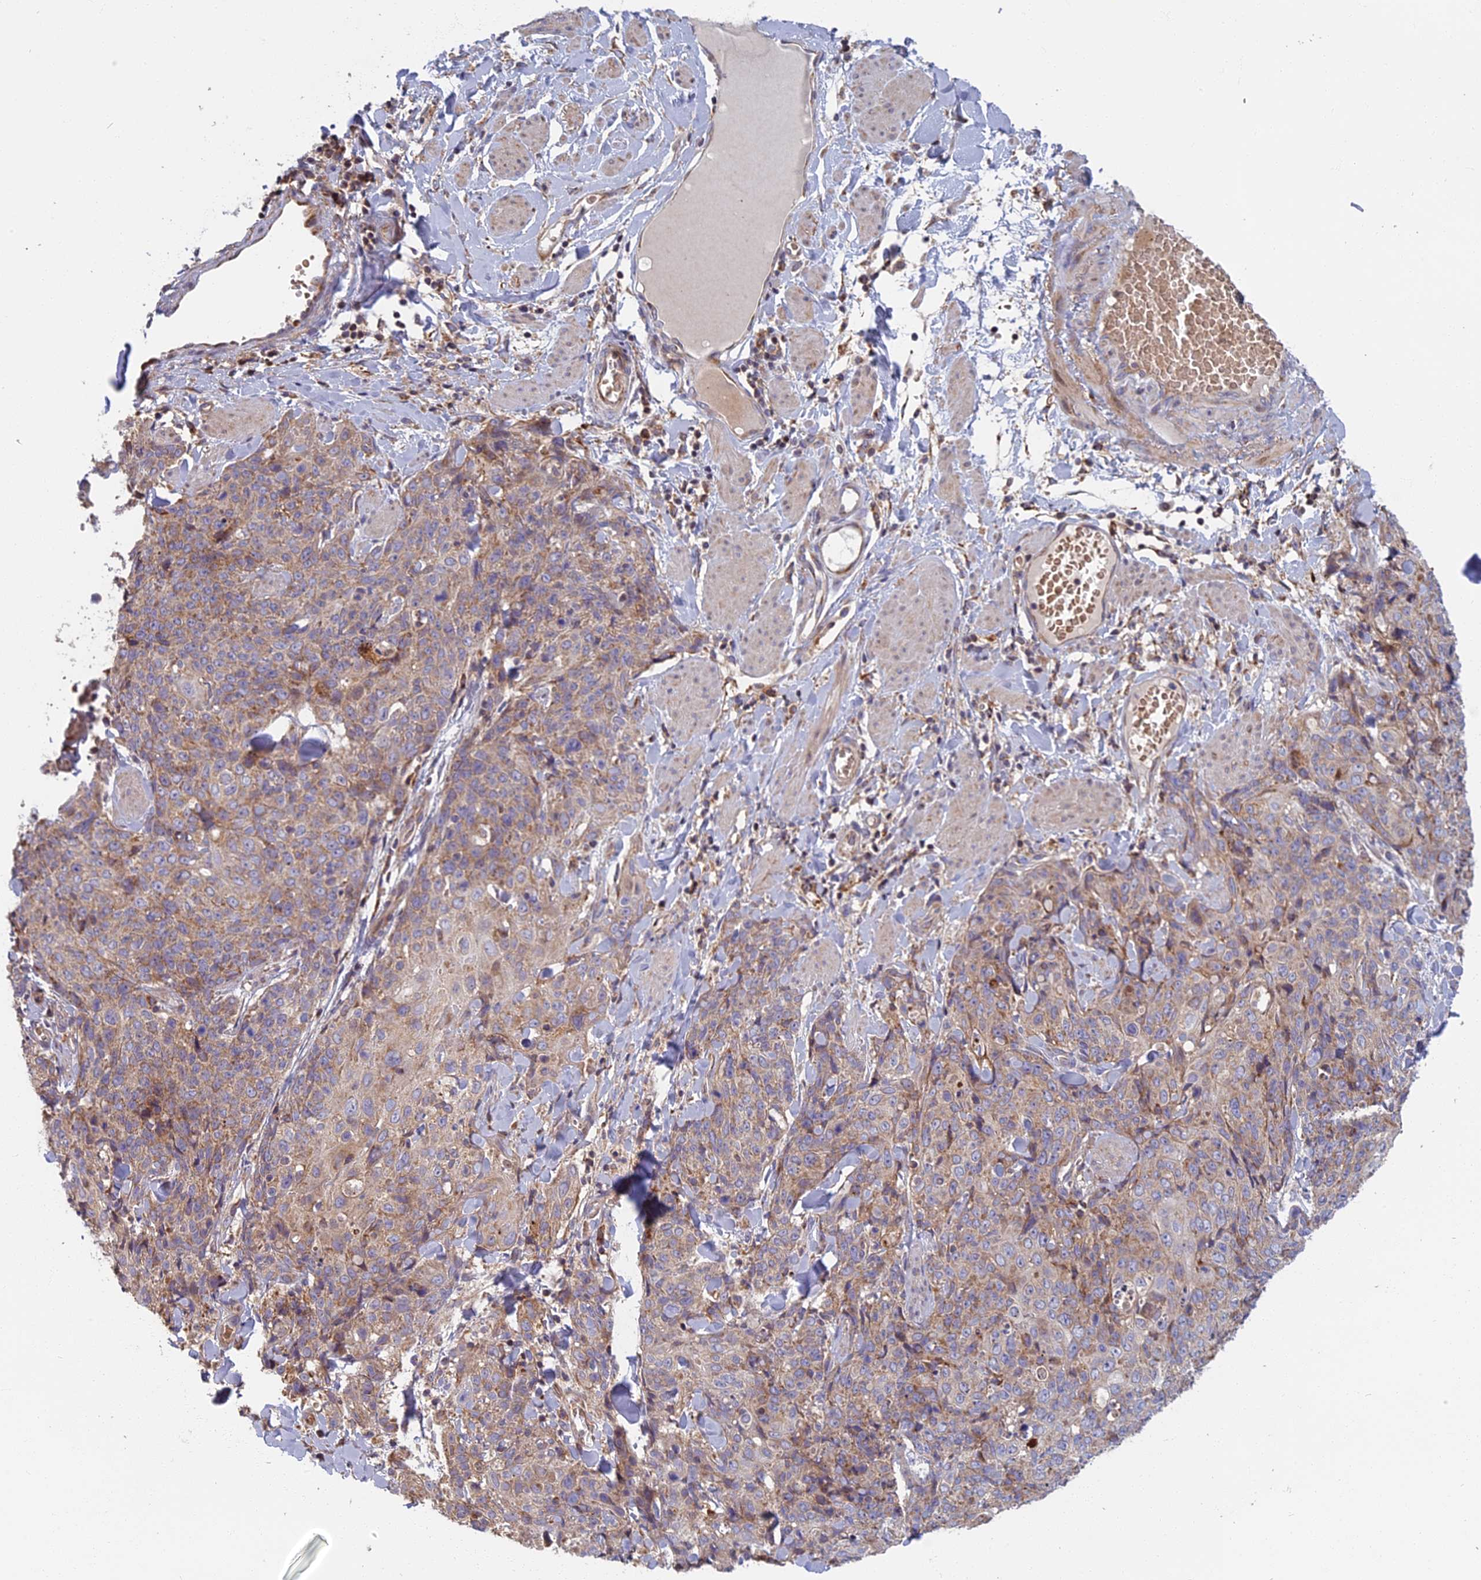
{"staining": {"intensity": "weak", "quantity": "25%-75%", "location": "cytoplasmic/membranous"}, "tissue": "skin cancer", "cell_type": "Tumor cells", "image_type": "cancer", "snomed": [{"axis": "morphology", "description": "Squamous cell carcinoma, NOS"}, {"axis": "topography", "description": "Skin"}, {"axis": "topography", "description": "Vulva"}], "caption": "A low amount of weak cytoplasmic/membranous positivity is seen in approximately 25%-75% of tumor cells in skin squamous cell carcinoma tissue.", "gene": "EDAR", "patient": {"sex": "female", "age": 85}}